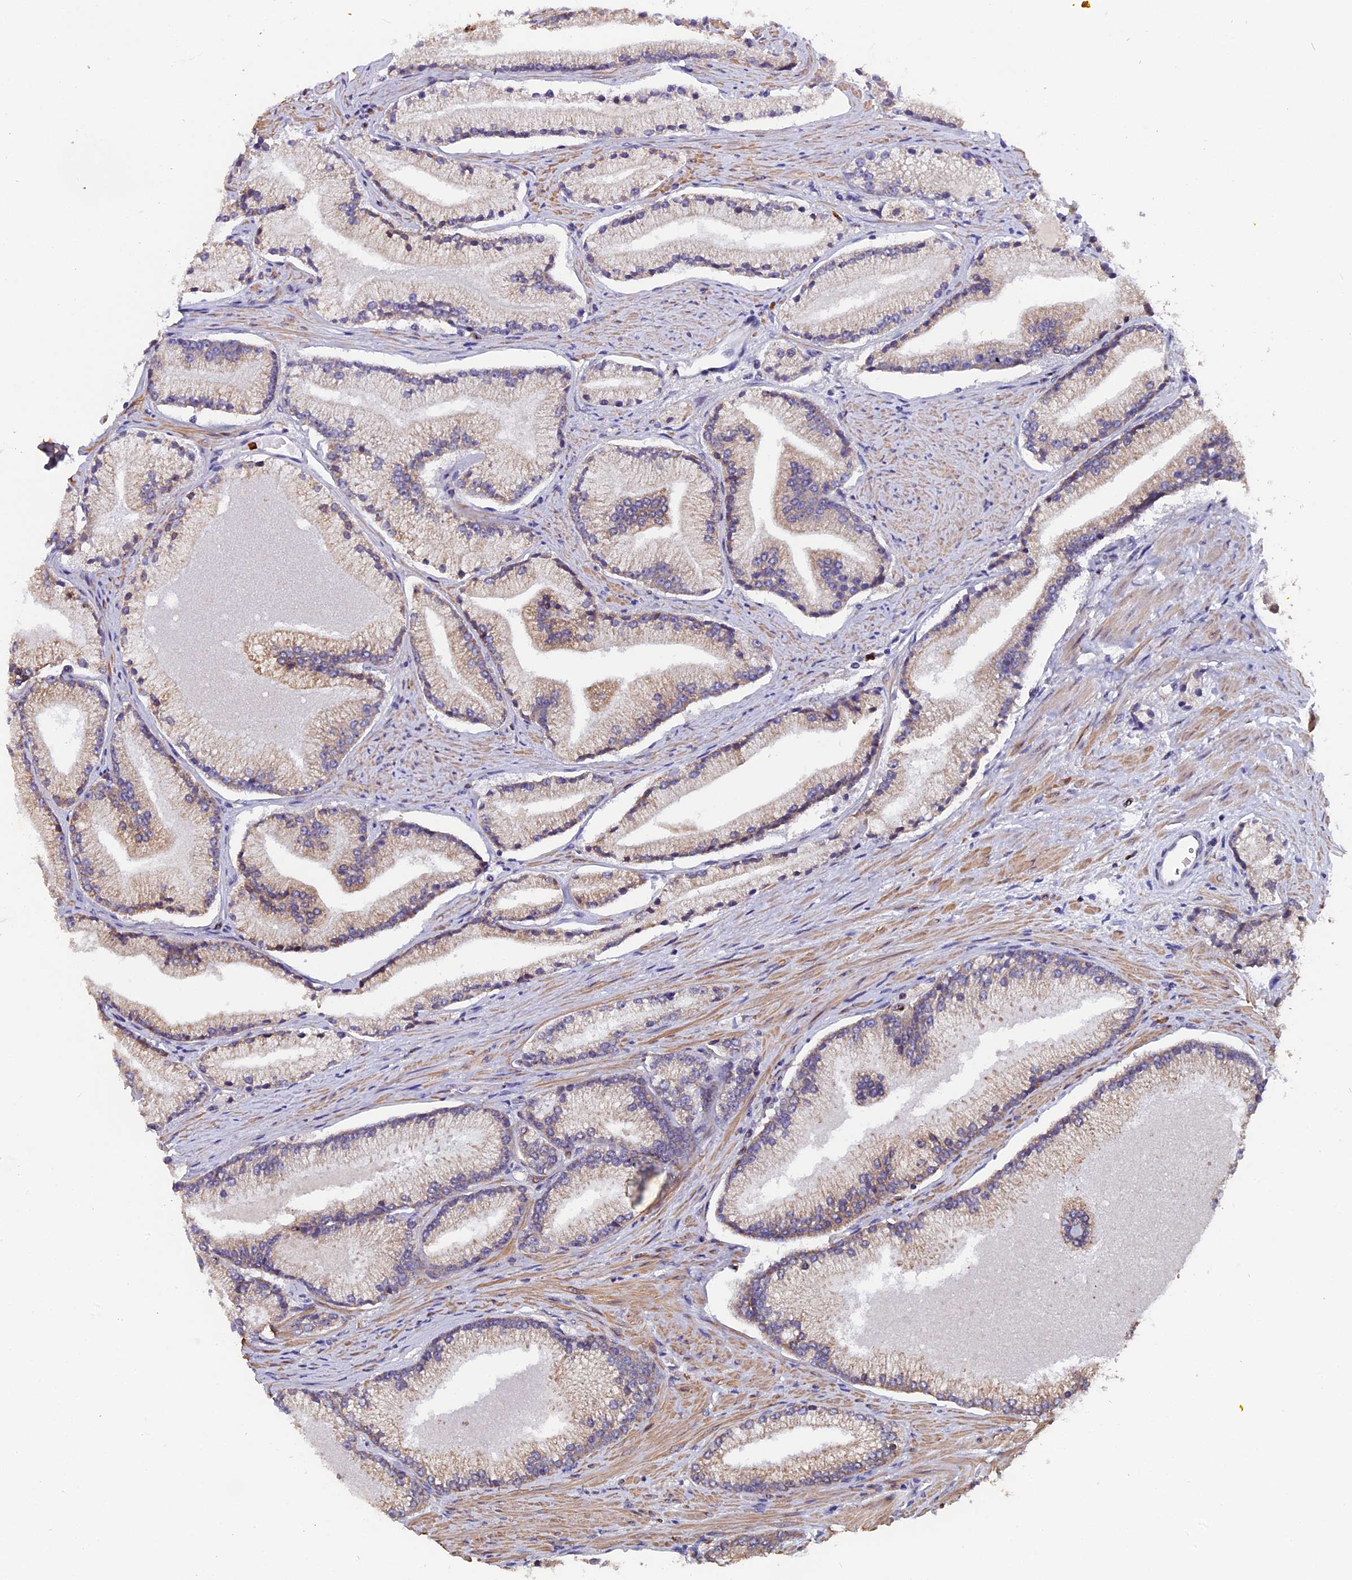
{"staining": {"intensity": "weak", "quantity": "25%-75%", "location": "cytoplasmic/membranous"}, "tissue": "prostate cancer", "cell_type": "Tumor cells", "image_type": "cancer", "snomed": [{"axis": "morphology", "description": "Adenocarcinoma, High grade"}, {"axis": "topography", "description": "Prostate"}], "caption": "Human prostate cancer stained for a protein (brown) displays weak cytoplasmic/membranous positive expression in approximately 25%-75% of tumor cells.", "gene": "FAM118B", "patient": {"sex": "male", "age": 67}}